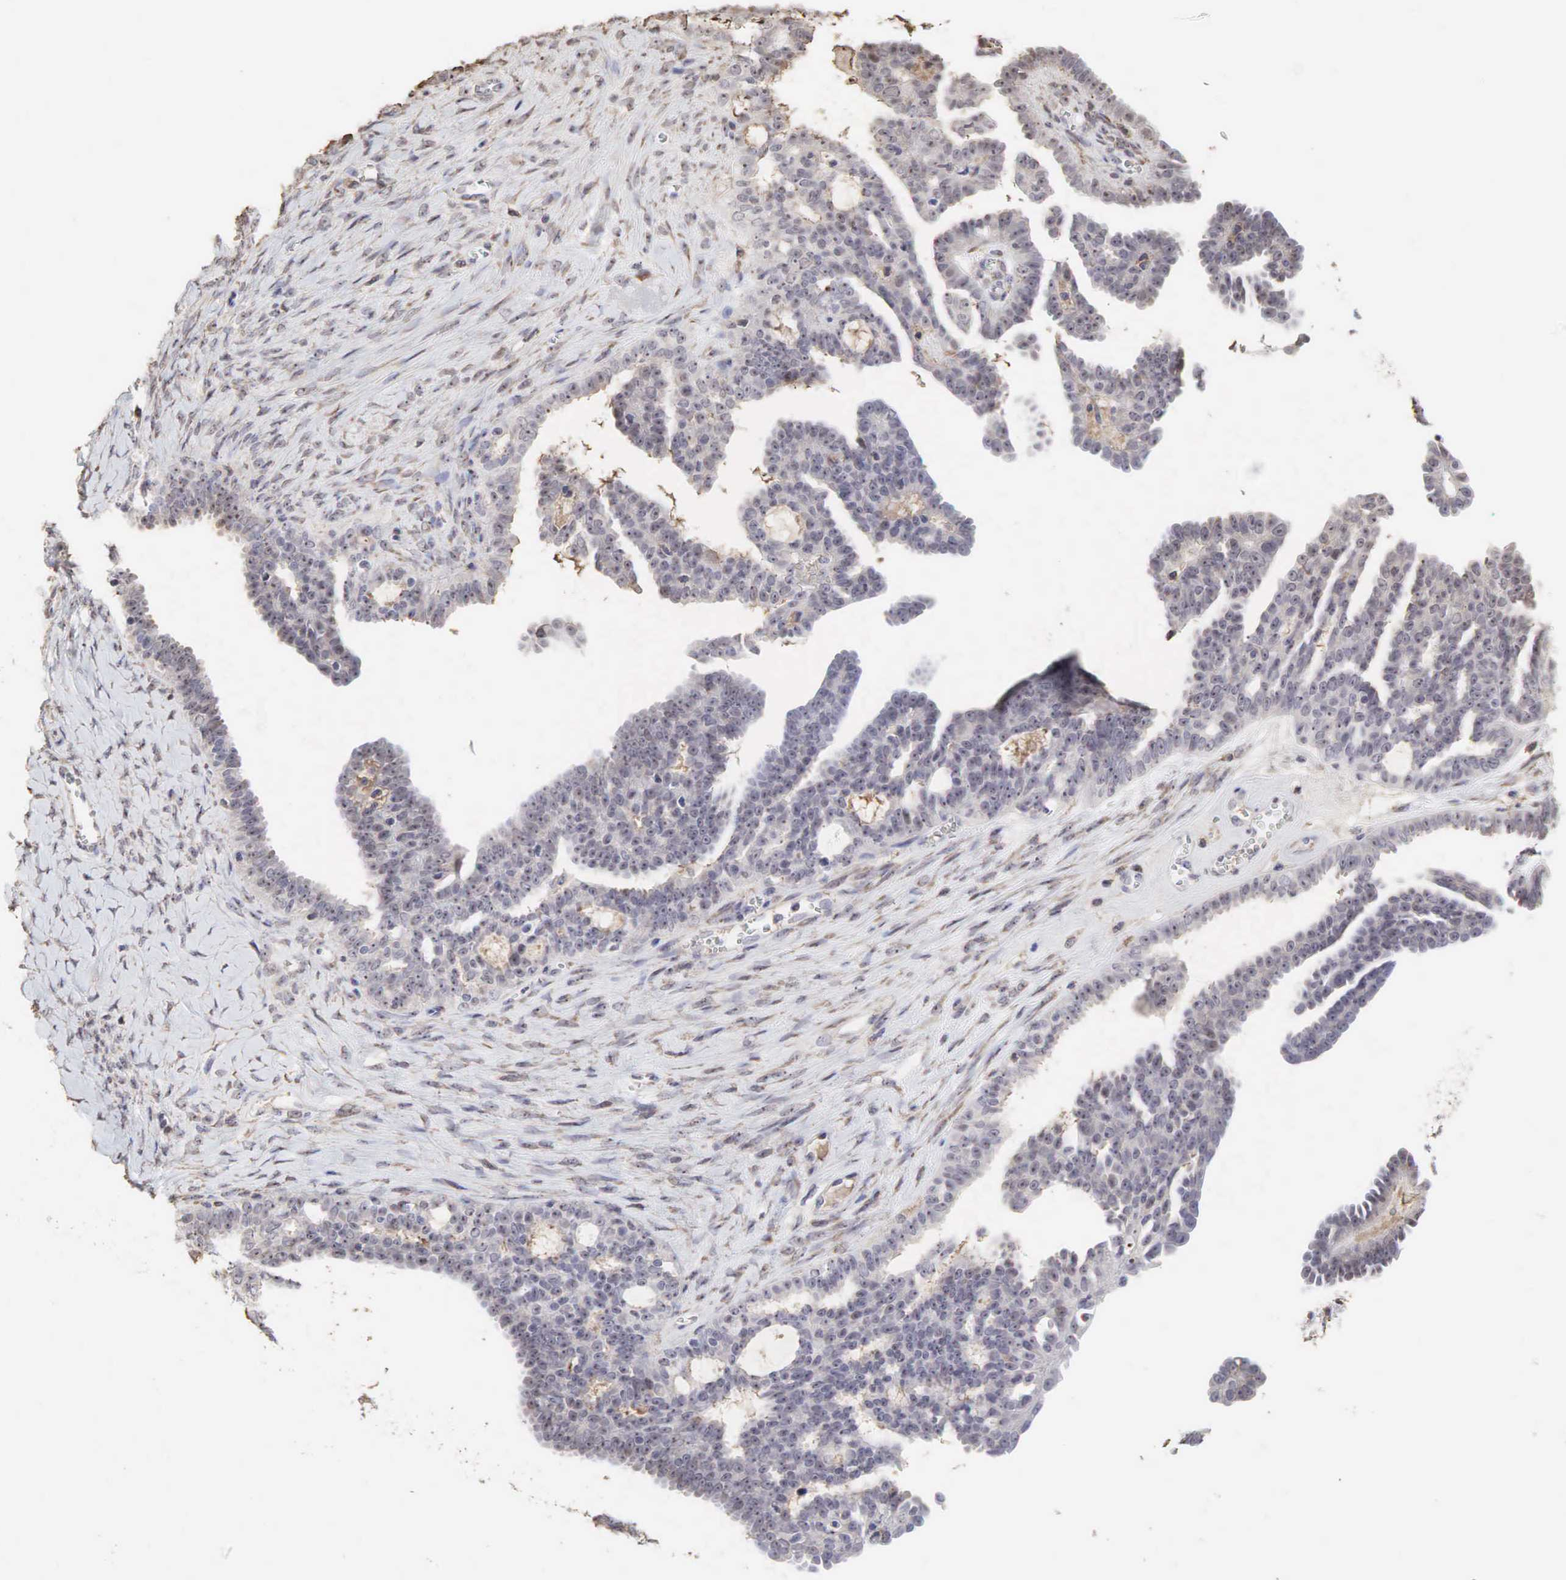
{"staining": {"intensity": "moderate", "quantity": "25%-75%", "location": "nuclear"}, "tissue": "ovarian cancer", "cell_type": "Tumor cells", "image_type": "cancer", "snomed": [{"axis": "morphology", "description": "Cystadenocarcinoma, serous, NOS"}, {"axis": "topography", "description": "Ovary"}], "caption": "The immunohistochemical stain labels moderate nuclear positivity in tumor cells of ovarian cancer (serous cystadenocarcinoma) tissue.", "gene": "DKC1", "patient": {"sex": "female", "age": 71}}